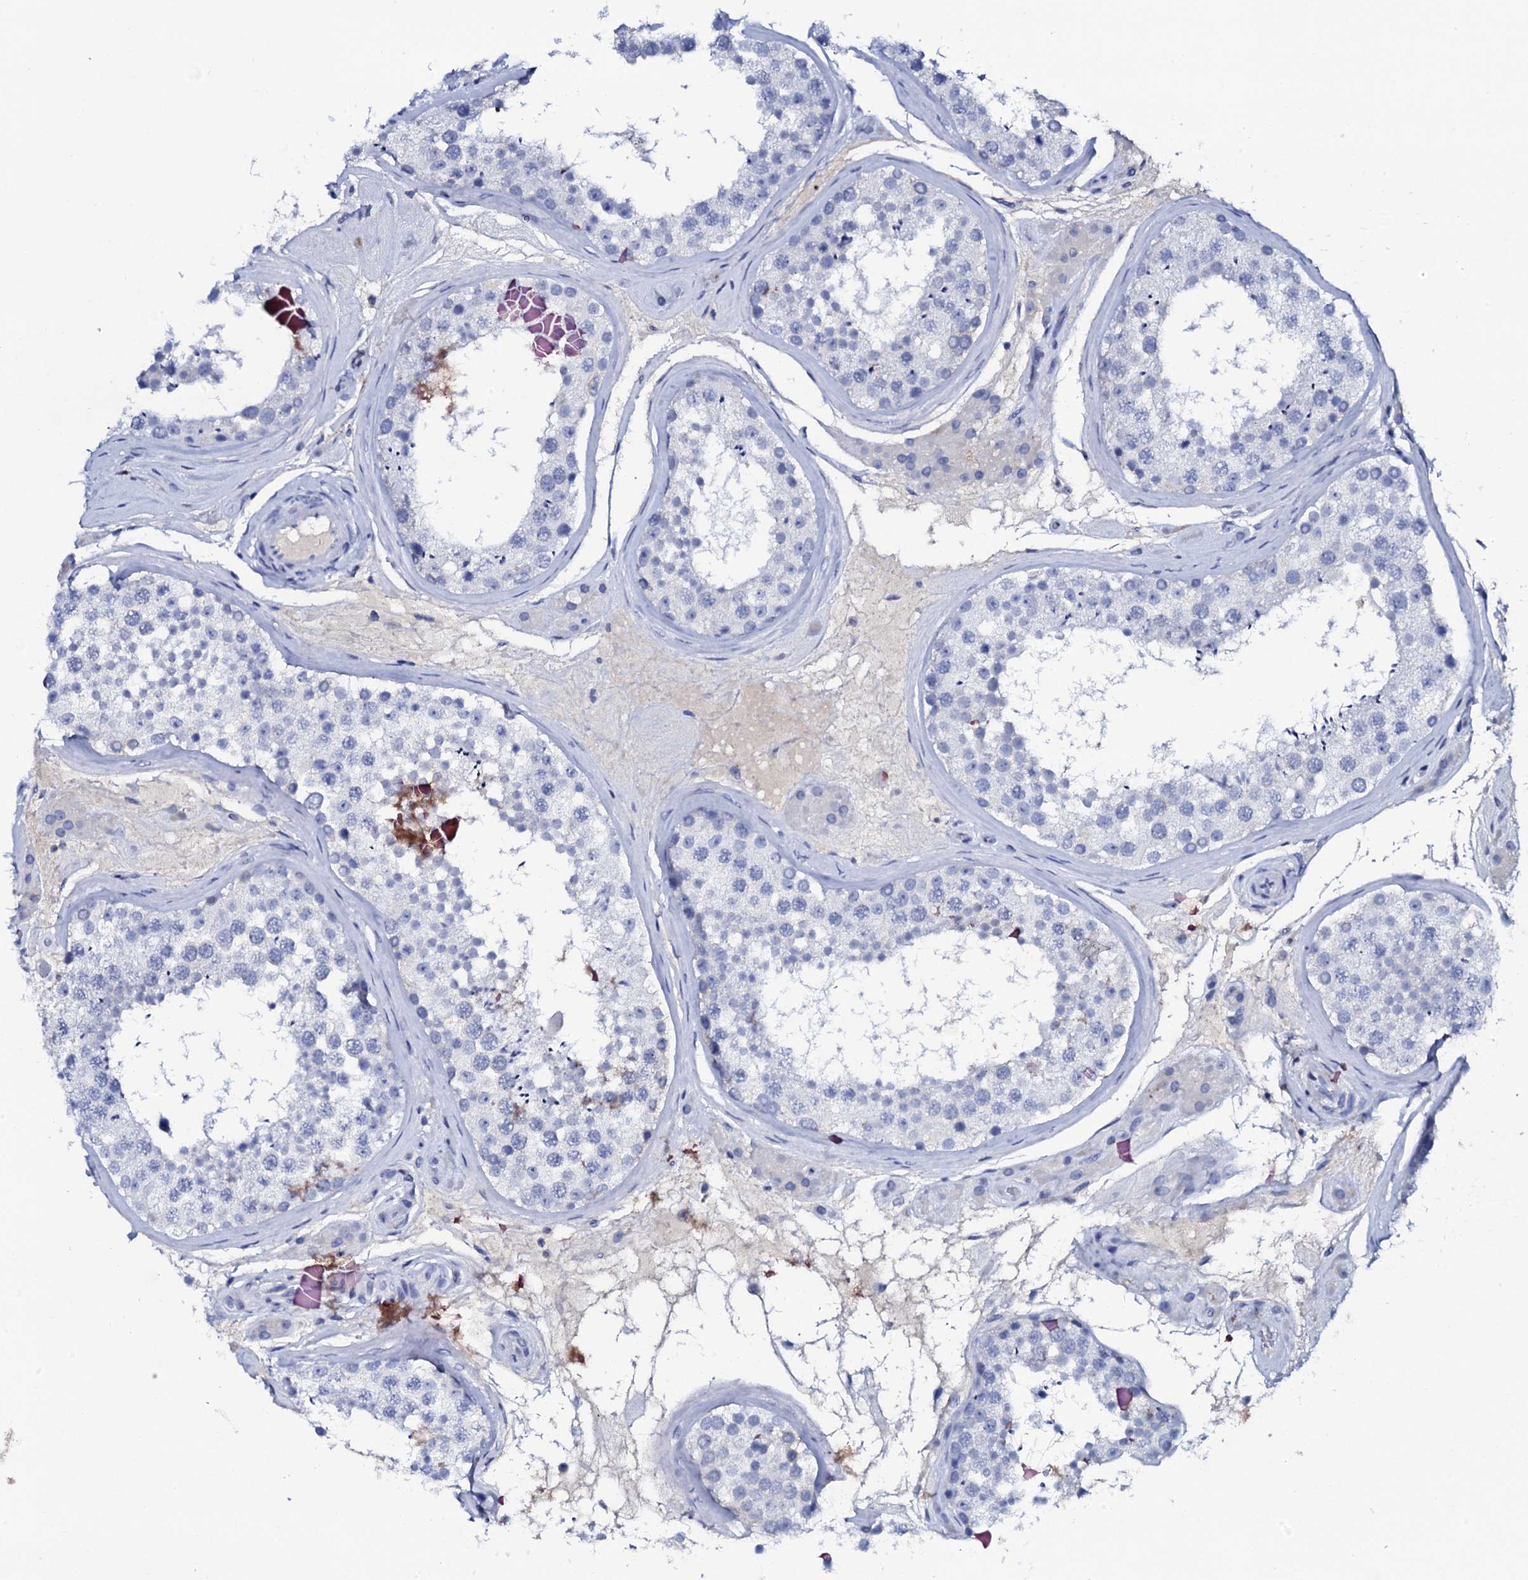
{"staining": {"intensity": "negative", "quantity": "none", "location": "none"}, "tissue": "testis", "cell_type": "Cells in seminiferous ducts", "image_type": "normal", "snomed": [{"axis": "morphology", "description": "Normal tissue, NOS"}, {"axis": "topography", "description": "Testis"}], "caption": "The micrograph shows no significant expression in cells in seminiferous ducts of testis. Nuclei are stained in blue.", "gene": "FBXL16", "patient": {"sex": "male", "age": 46}}